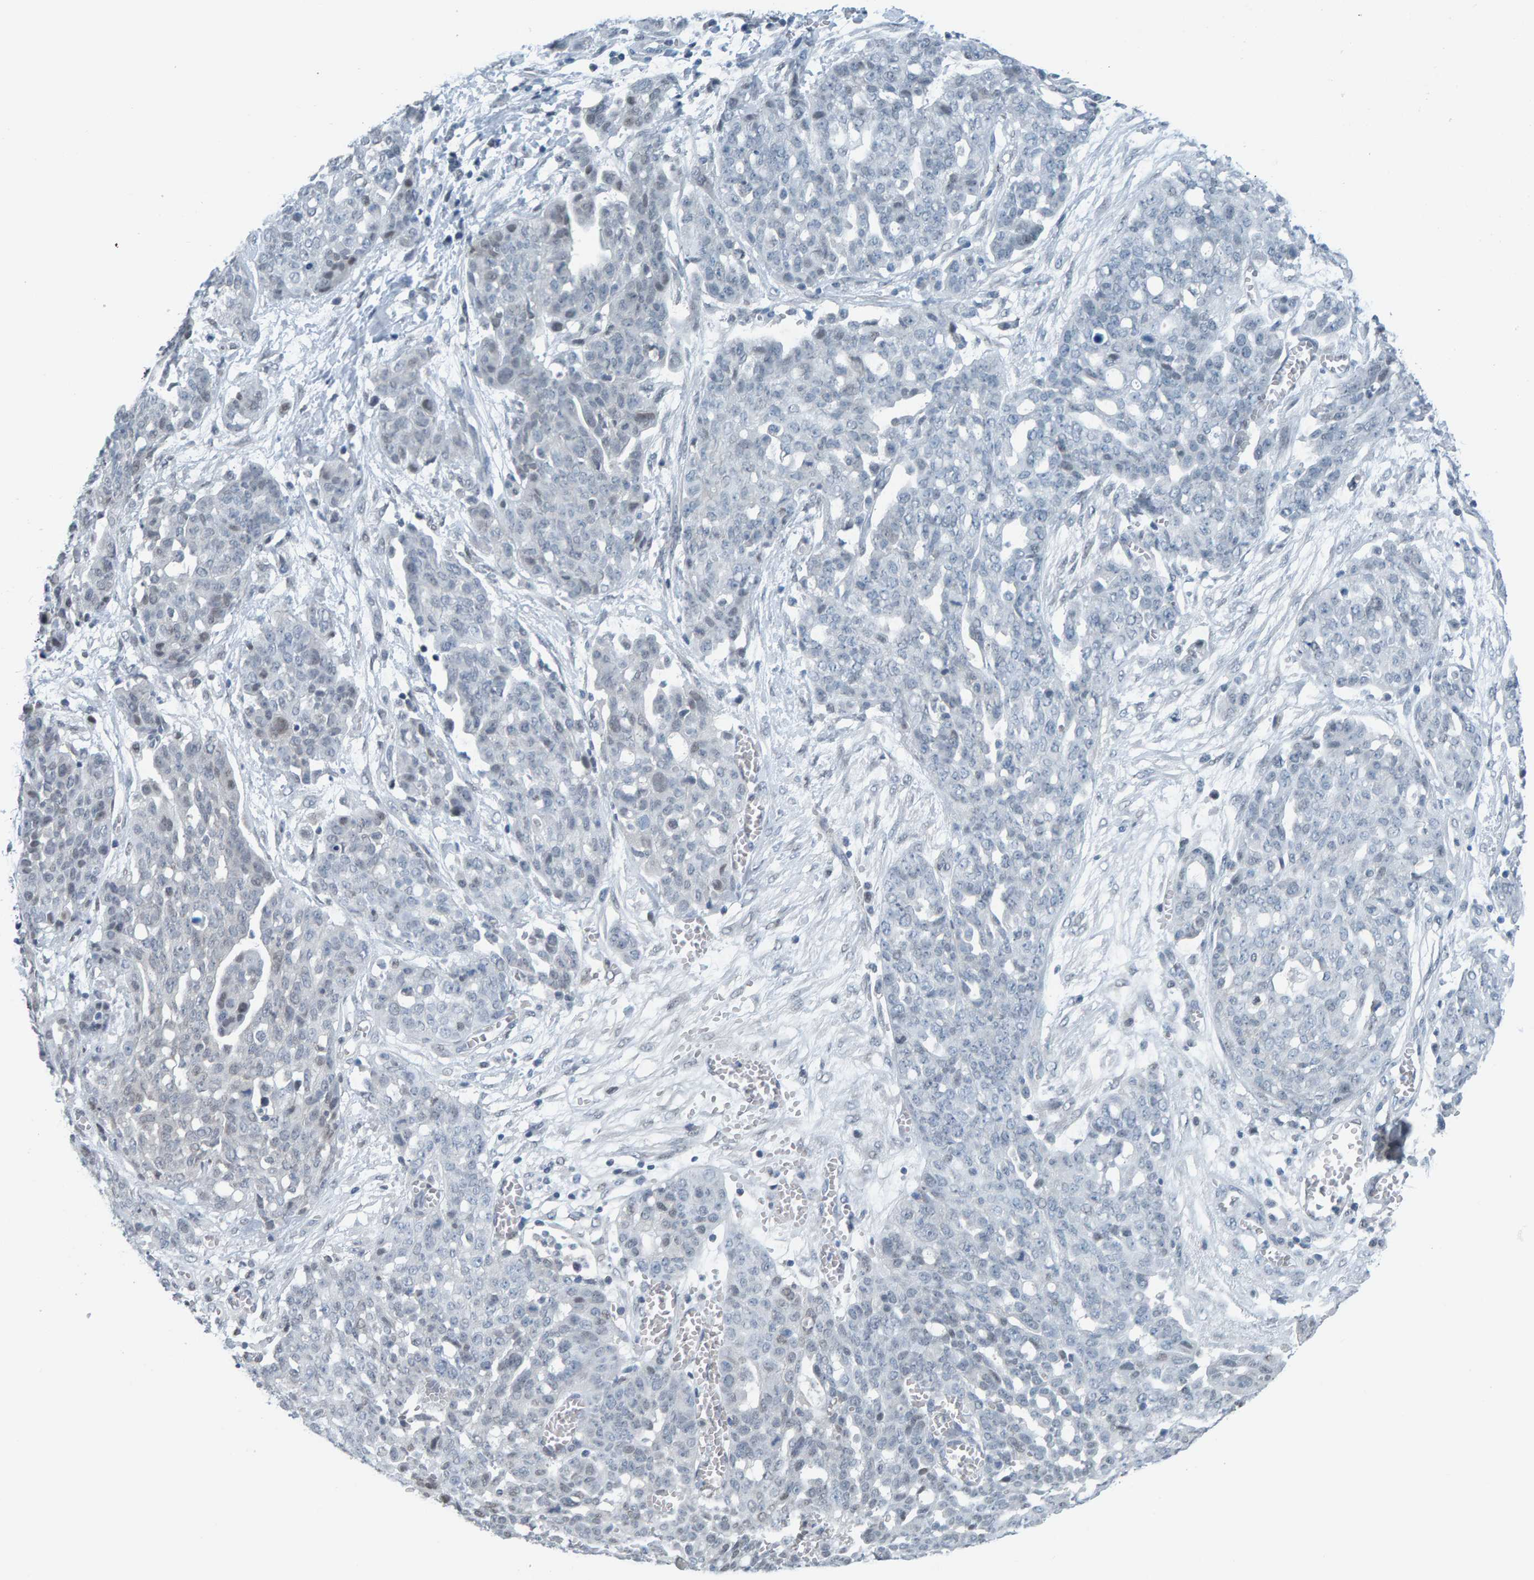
{"staining": {"intensity": "negative", "quantity": "none", "location": "none"}, "tissue": "ovarian cancer", "cell_type": "Tumor cells", "image_type": "cancer", "snomed": [{"axis": "morphology", "description": "Cystadenocarcinoma, serous, NOS"}, {"axis": "topography", "description": "Soft tissue"}, {"axis": "topography", "description": "Ovary"}], "caption": "High magnification brightfield microscopy of ovarian cancer stained with DAB (3,3'-diaminobenzidine) (brown) and counterstained with hematoxylin (blue): tumor cells show no significant expression.", "gene": "CNP", "patient": {"sex": "female", "age": 57}}